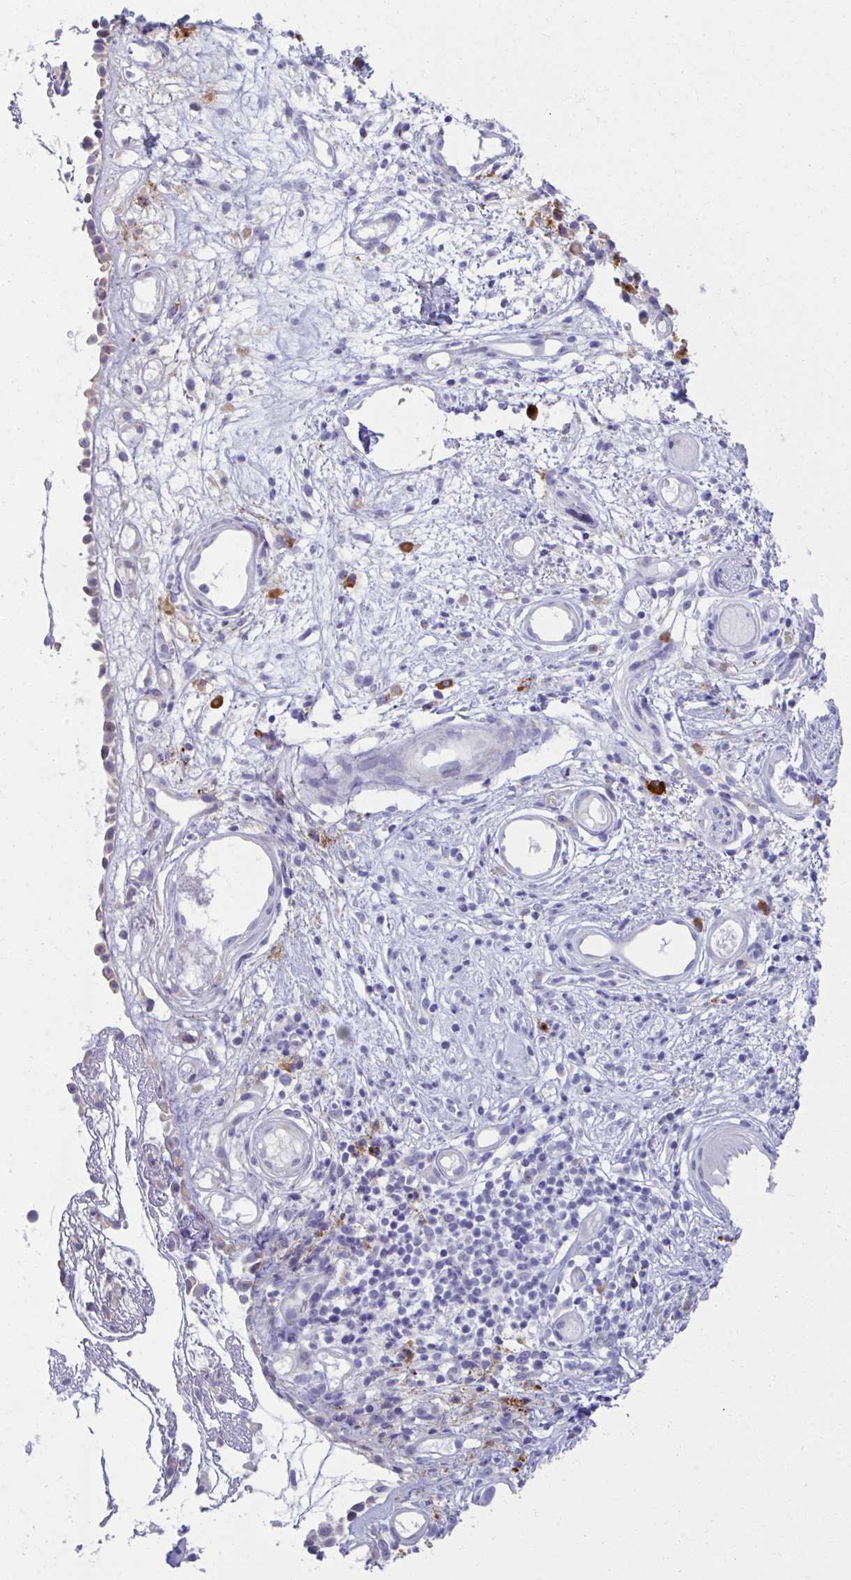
{"staining": {"intensity": "negative", "quantity": "none", "location": "none"}, "tissue": "nasopharynx", "cell_type": "Respiratory epithelial cells", "image_type": "normal", "snomed": [{"axis": "morphology", "description": "Normal tissue, NOS"}, {"axis": "morphology", "description": "Inflammation, NOS"}, {"axis": "topography", "description": "Nasopharynx"}], "caption": "IHC of benign human nasopharynx demonstrates no expression in respiratory epithelial cells.", "gene": "FASLG", "patient": {"sex": "male", "age": 54}}